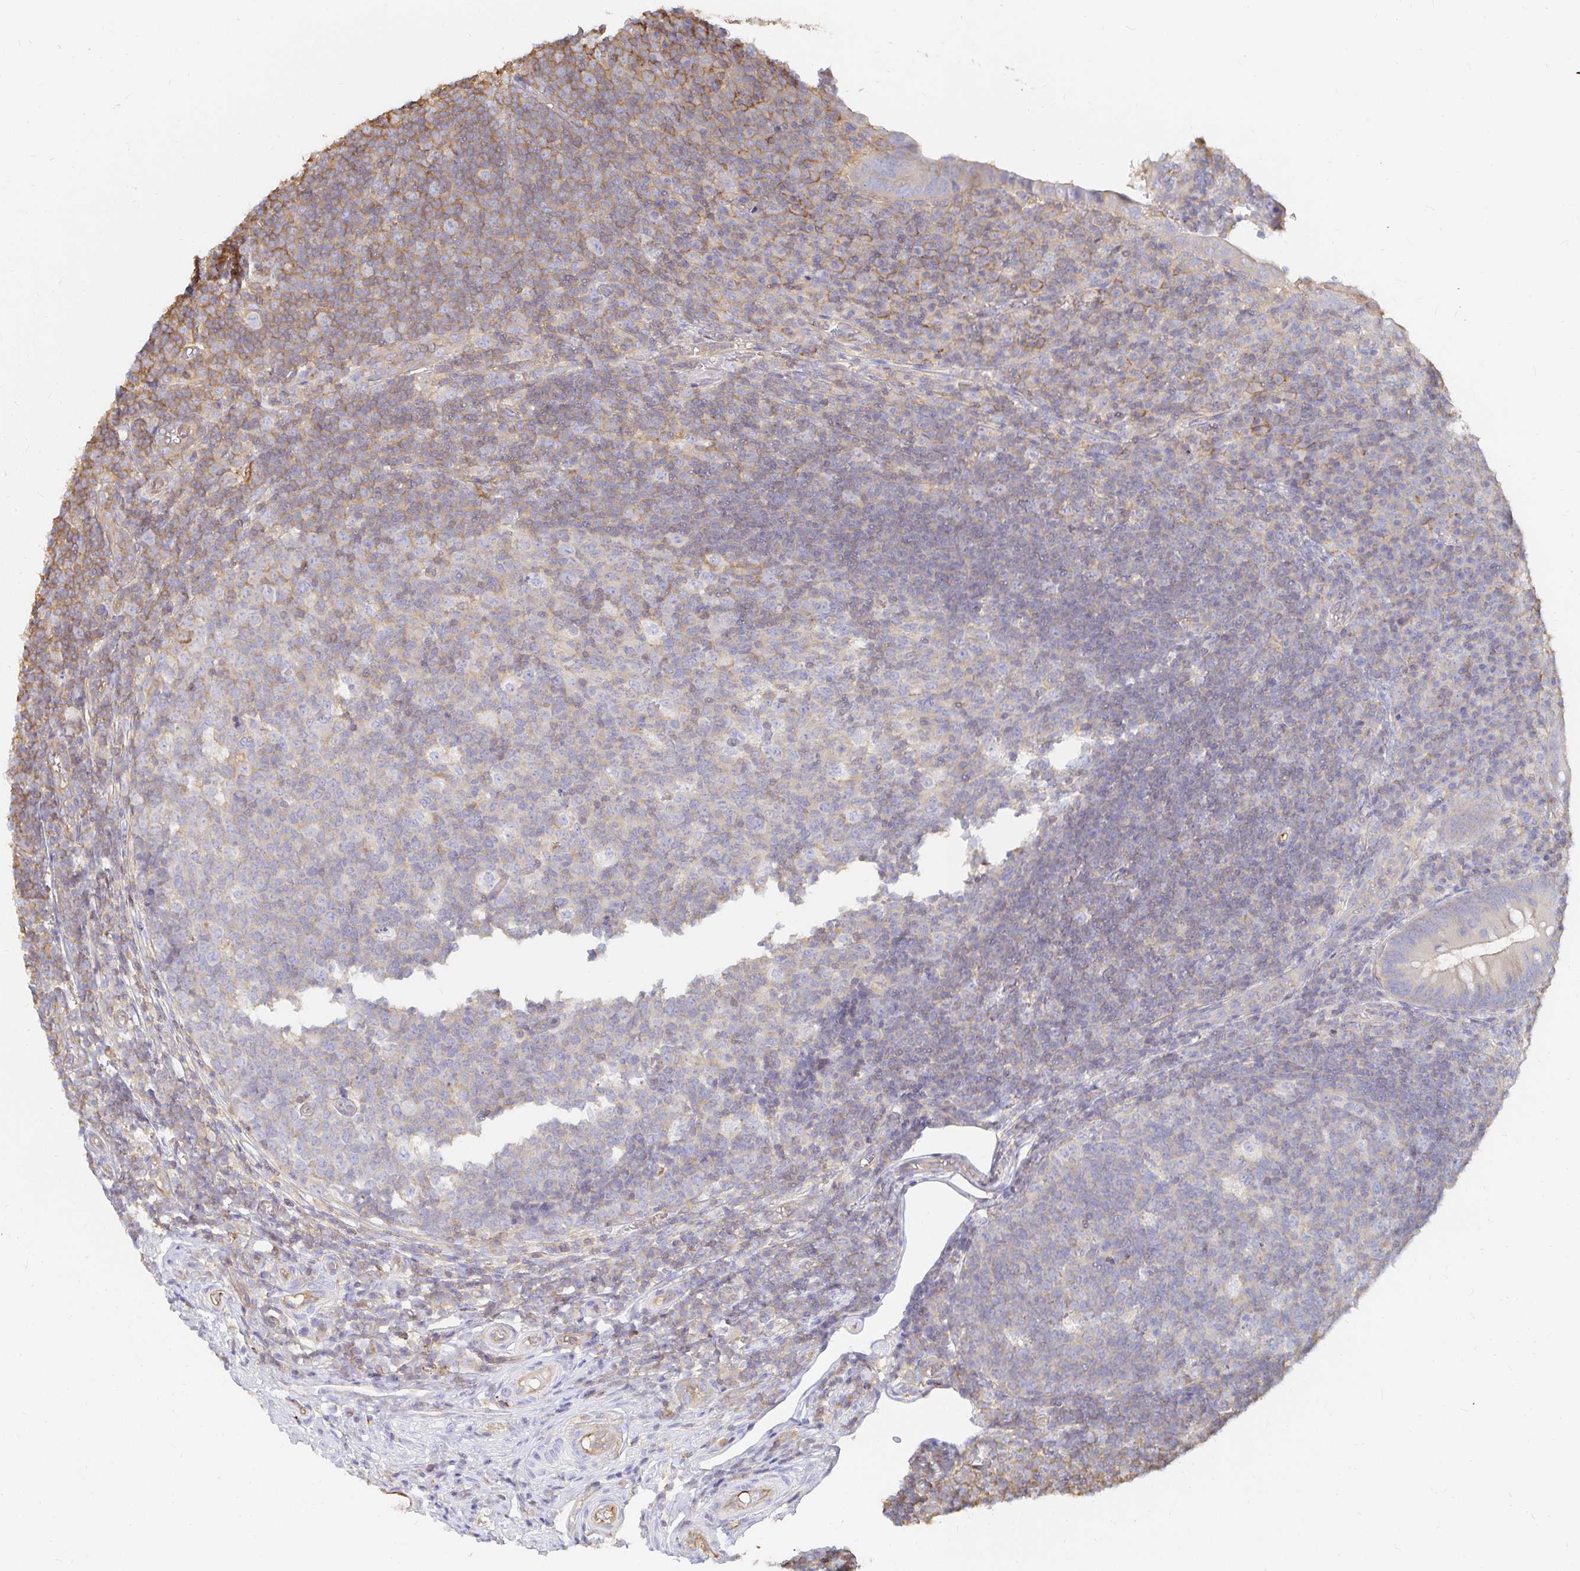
{"staining": {"intensity": "weak", "quantity": "25%-75%", "location": "cytoplasmic/membranous"}, "tissue": "appendix", "cell_type": "Glandular cells", "image_type": "normal", "snomed": [{"axis": "morphology", "description": "Normal tissue, NOS"}, {"axis": "topography", "description": "Appendix"}], "caption": "Immunohistochemical staining of benign appendix demonstrates weak cytoplasmic/membranous protein expression in approximately 25%-75% of glandular cells. (Stains: DAB in brown, nuclei in blue, Microscopy: brightfield microscopy at high magnification).", "gene": "TSPAN19", "patient": {"sex": "male", "age": 18}}